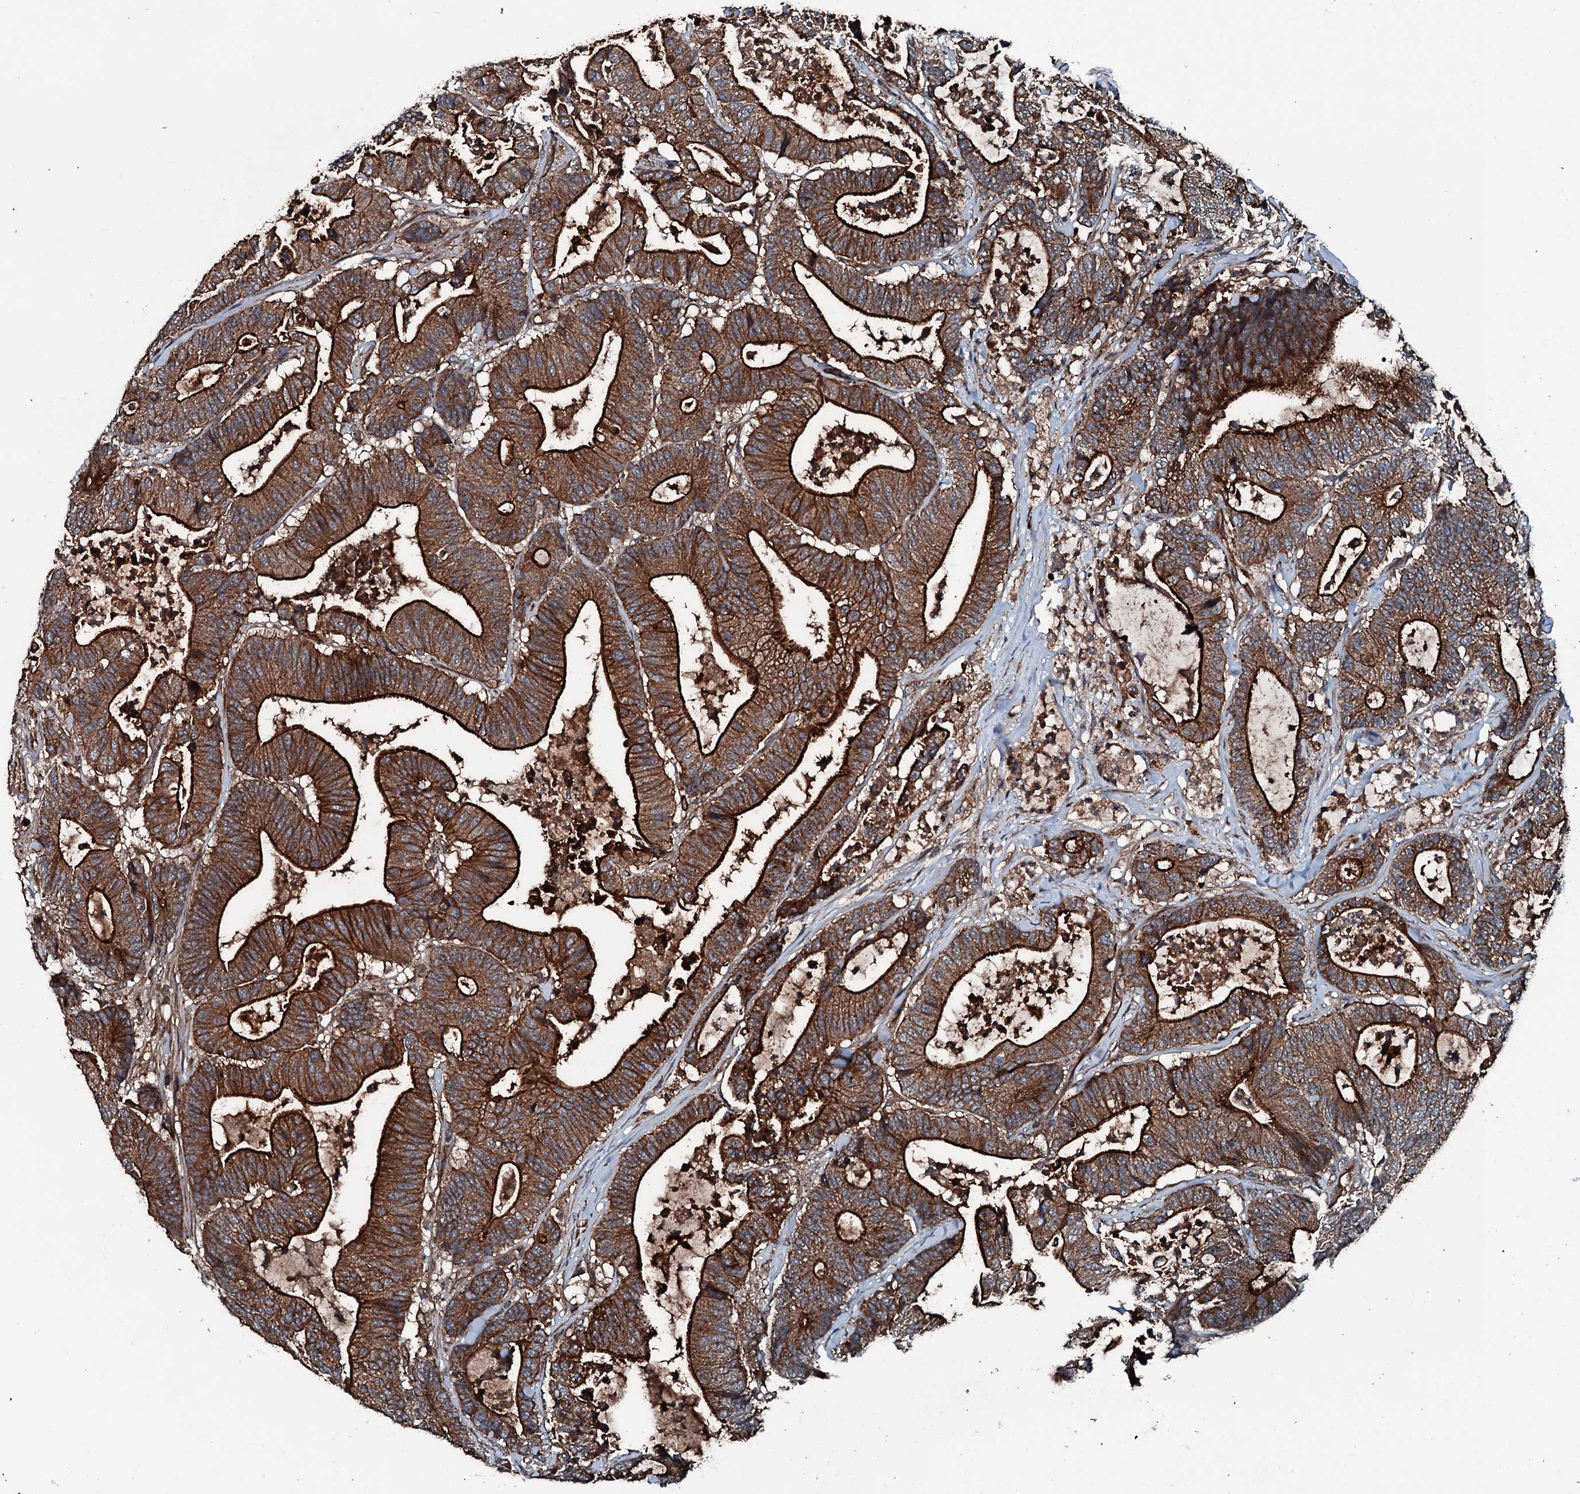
{"staining": {"intensity": "strong", "quantity": ">75%", "location": "cytoplasmic/membranous"}, "tissue": "colorectal cancer", "cell_type": "Tumor cells", "image_type": "cancer", "snomed": [{"axis": "morphology", "description": "Adenocarcinoma, NOS"}, {"axis": "topography", "description": "Colon"}], "caption": "Tumor cells reveal high levels of strong cytoplasmic/membranous staining in about >75% of cells in colorectal cancer. Nuclei are stained in blue.", "gene": "TRIM7", "patient": {"sex": "female", "age": 84}}